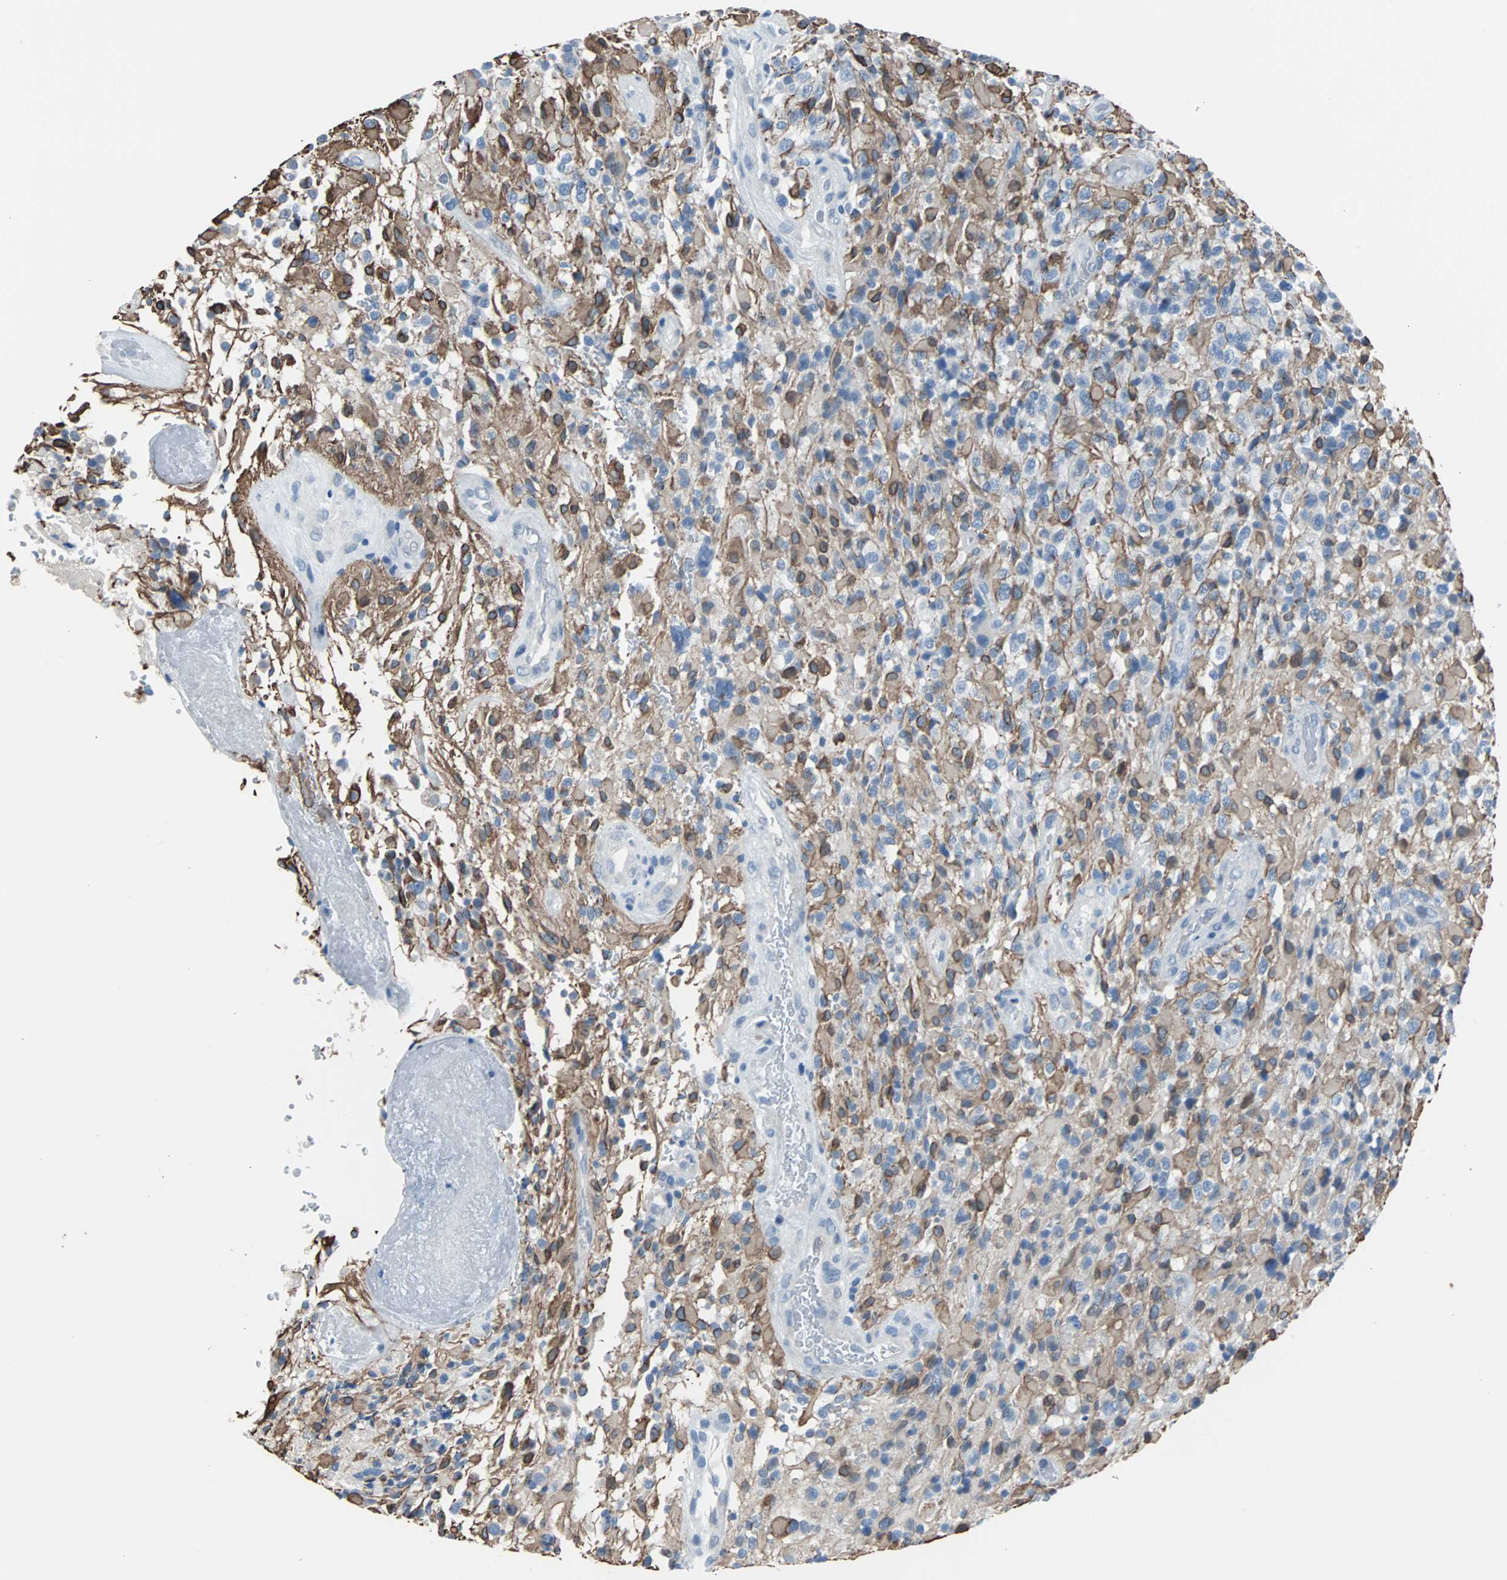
{"staining": {"intensity": "moderate", "quantity": "25%-75%", "location": "cytoplasmic/membranous"}, "tissue": "glioma", "cell_type": "Tumor cells", "image_type": "cancer", "snomed": [{"axis": "morphology", "description": "Glioma, malignant, High grade"}, {"axis": "topography", "description": "Brain"}], "caption": "The histopathology image shows a brown stain indicating the presence of a protein in the cytoplasmic/membranous of tumor cells in malignant glioma (high-grade).", "gene": "KRT7", "patient": {"sex": "male", "age": 71}}